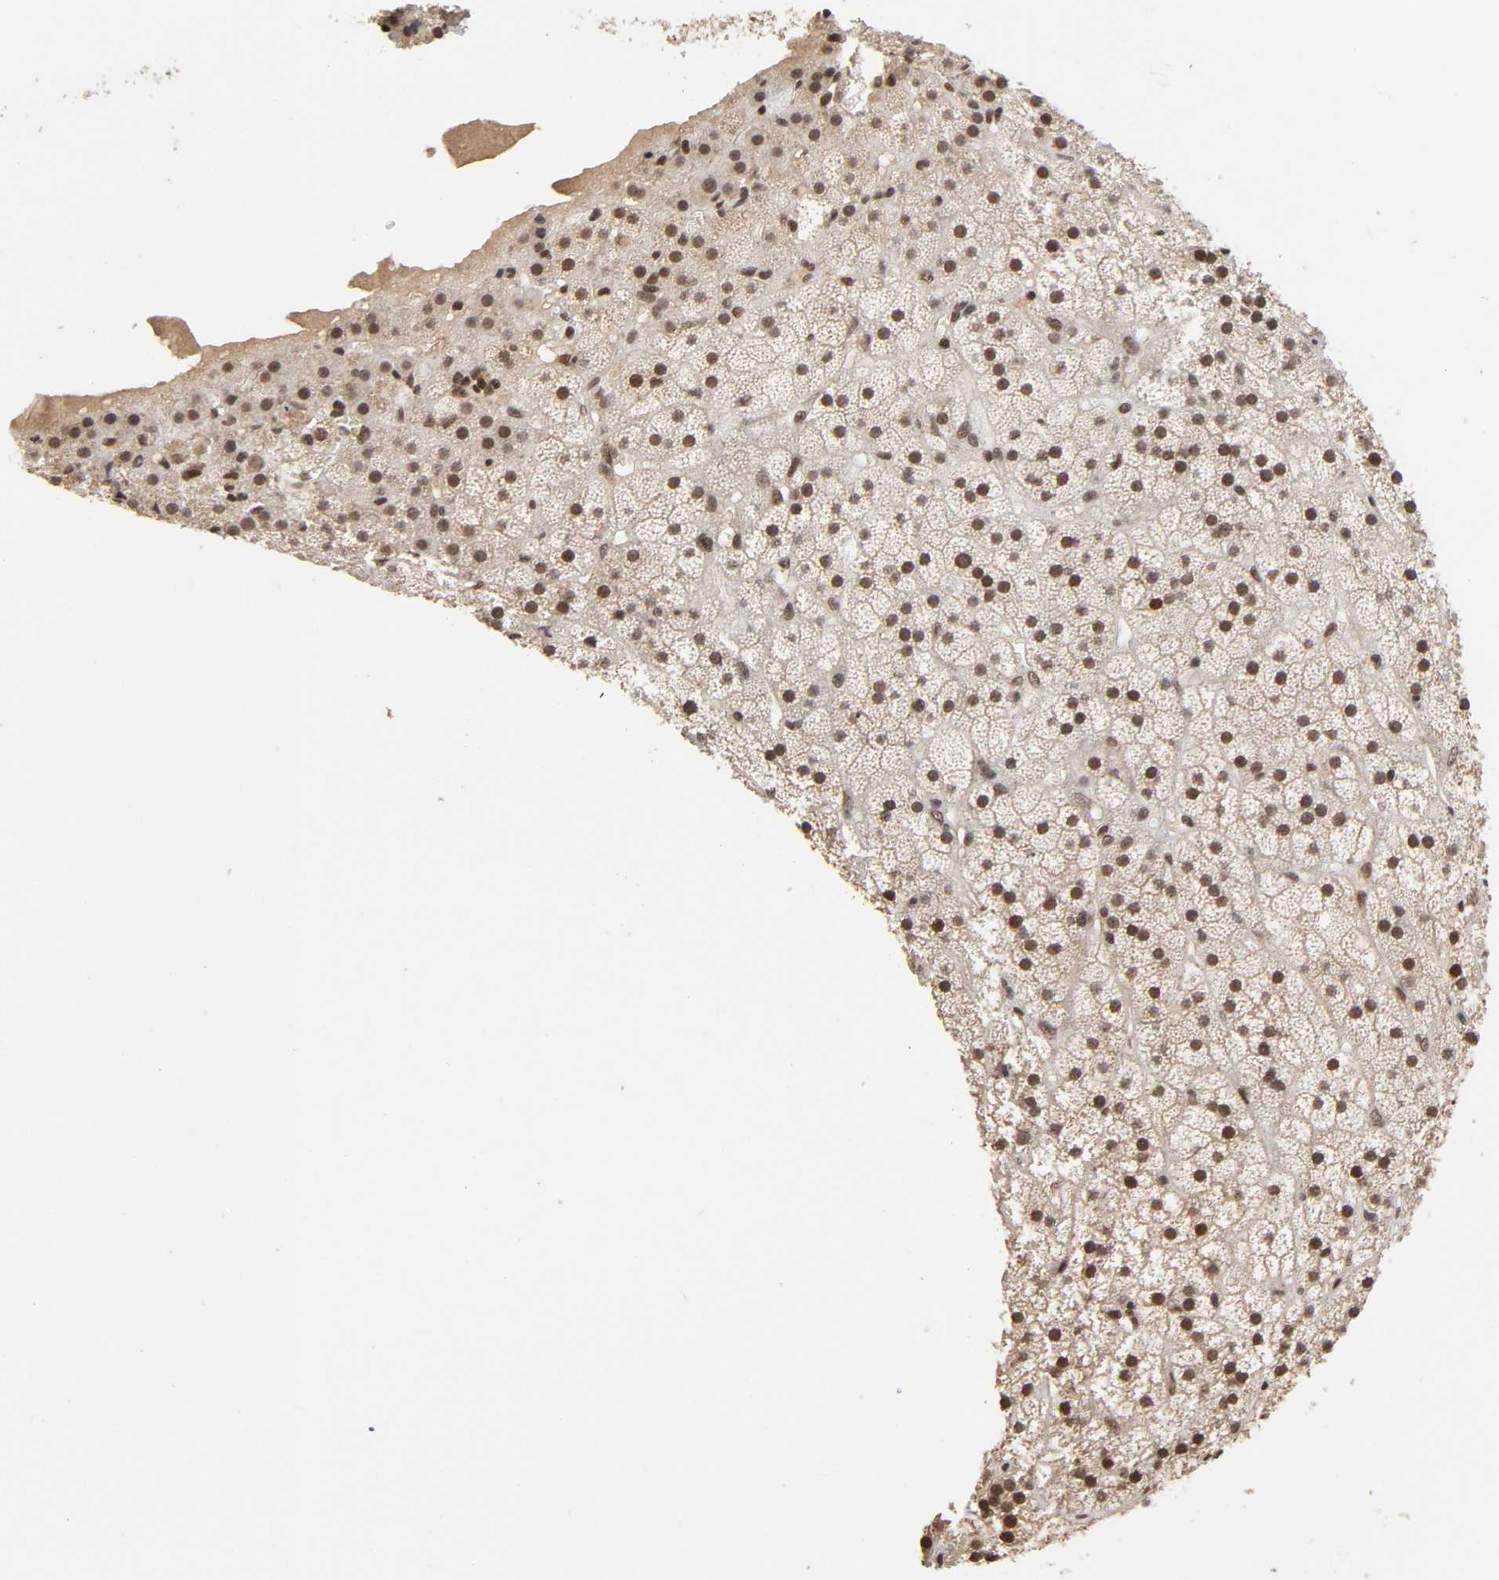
{"staining": {"intensity": "moderate", "quantity": "25%-75%", "location": "cytoplasmic/membranous,nuclear"}, "tissue": "adrenal gland", "cell_type": "Glandular cells", "image_type": "normal", "snomed": [{"axis": "morphology", "description": "Normal tissue, NOS"}, {"axis": "topography", "description": "Adrenal gland"}], "caption": "The immunohistochemical stain shows moderate cytoplasmic/membranous,nuclear positivity in glandular cells of unremarkable adrenal gland.", "gene": "ZNF384", "patient": {"sex": "male", "age": 35}}